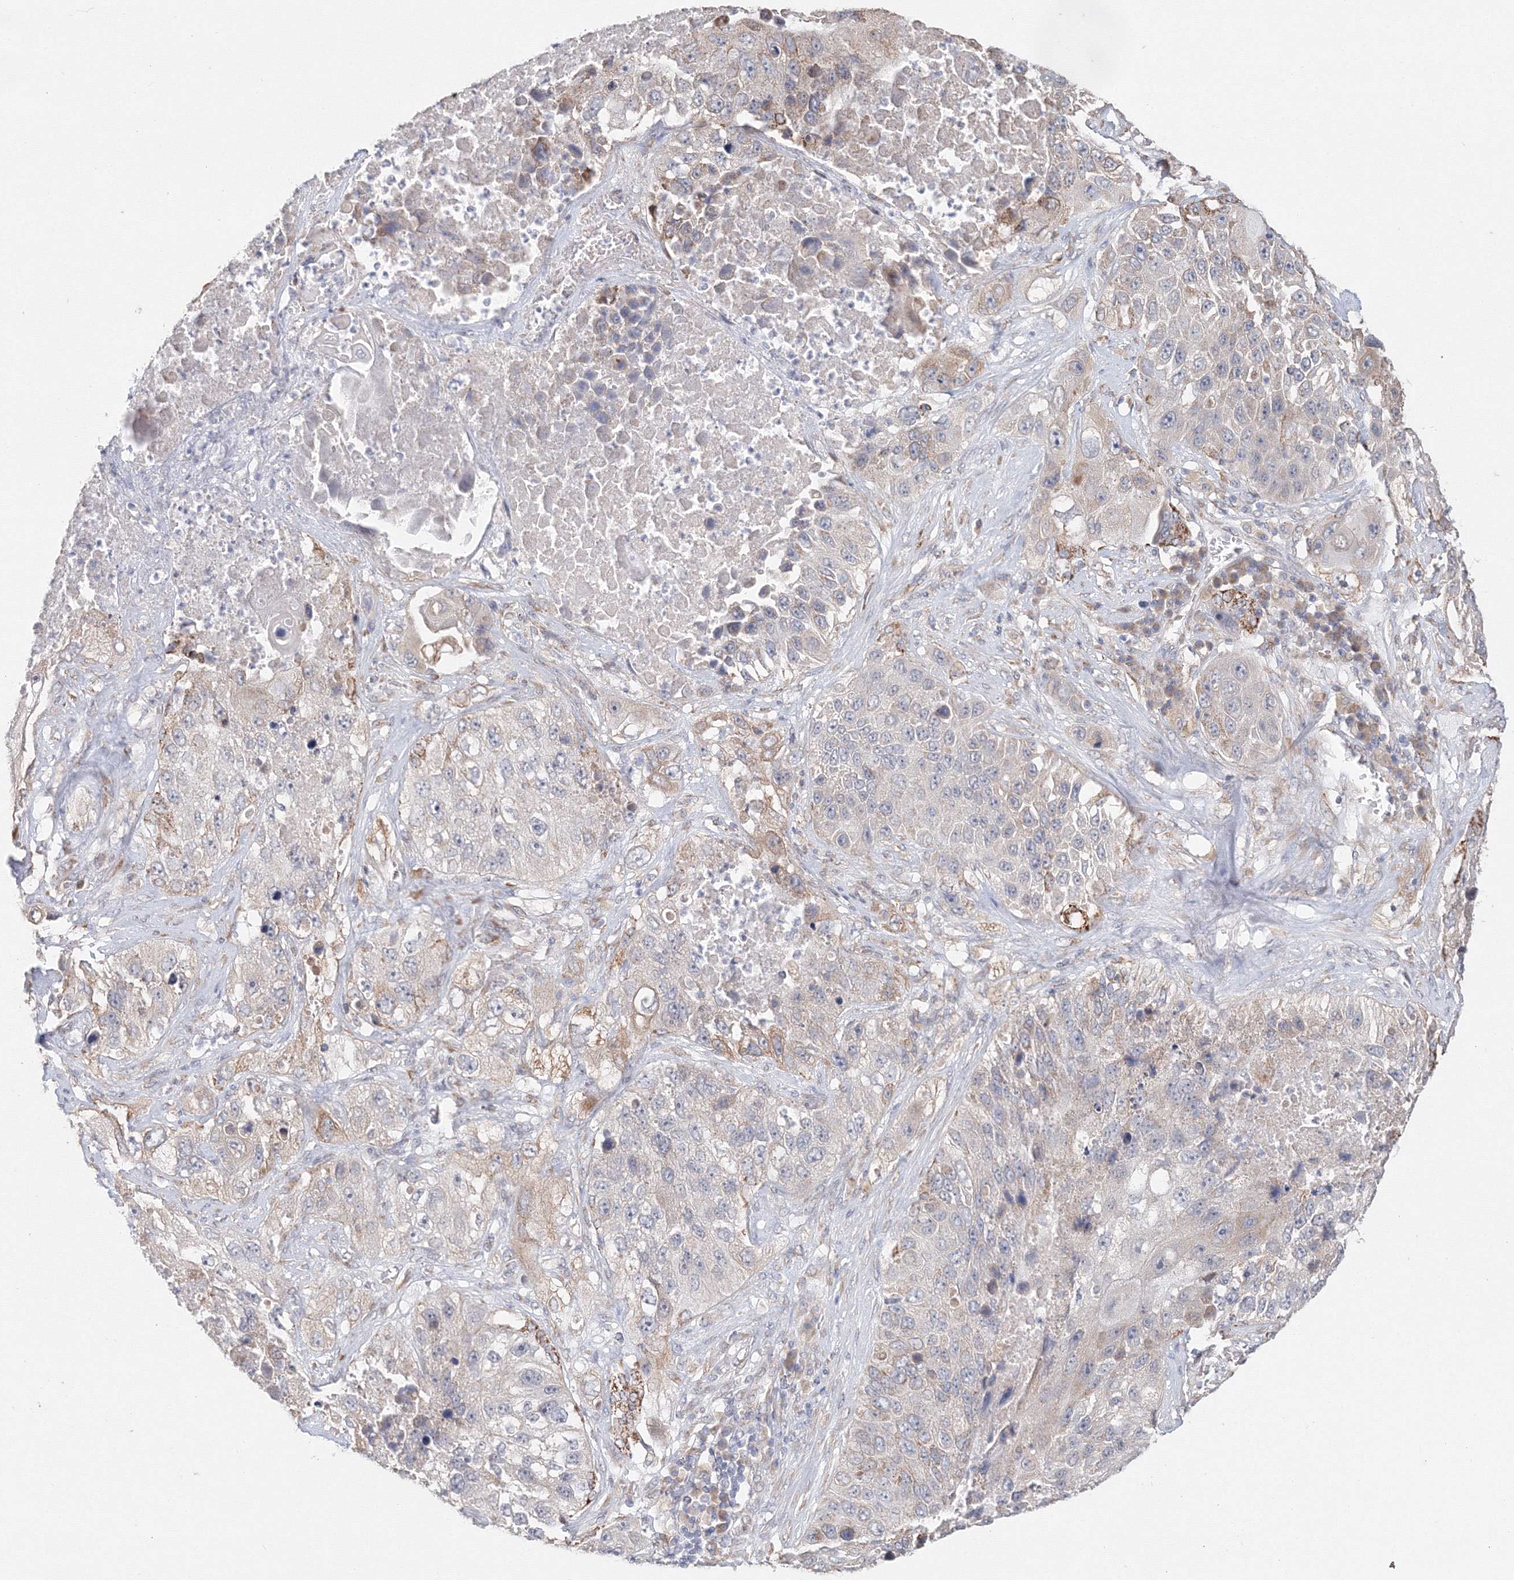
{"staining": {"intensity": "negative", "quantity": "none", "location": "none"}, "tissue": "lung cancer", "cell_type": "Tumor cells", "image_type": "cancer", "snomed": [{"axis": "morphology", "description": "Squamous cell carcinoma, NOS"}, {"axis": "topography", "description": "Lung"}], "caption": "This is an immunohistochemistry photomicrograph of human lung squamous cell carcinoma. There is no positivity in tumor cells.", "gene": "DHRS12", "patient": {"sex": "male", "age": 61}}